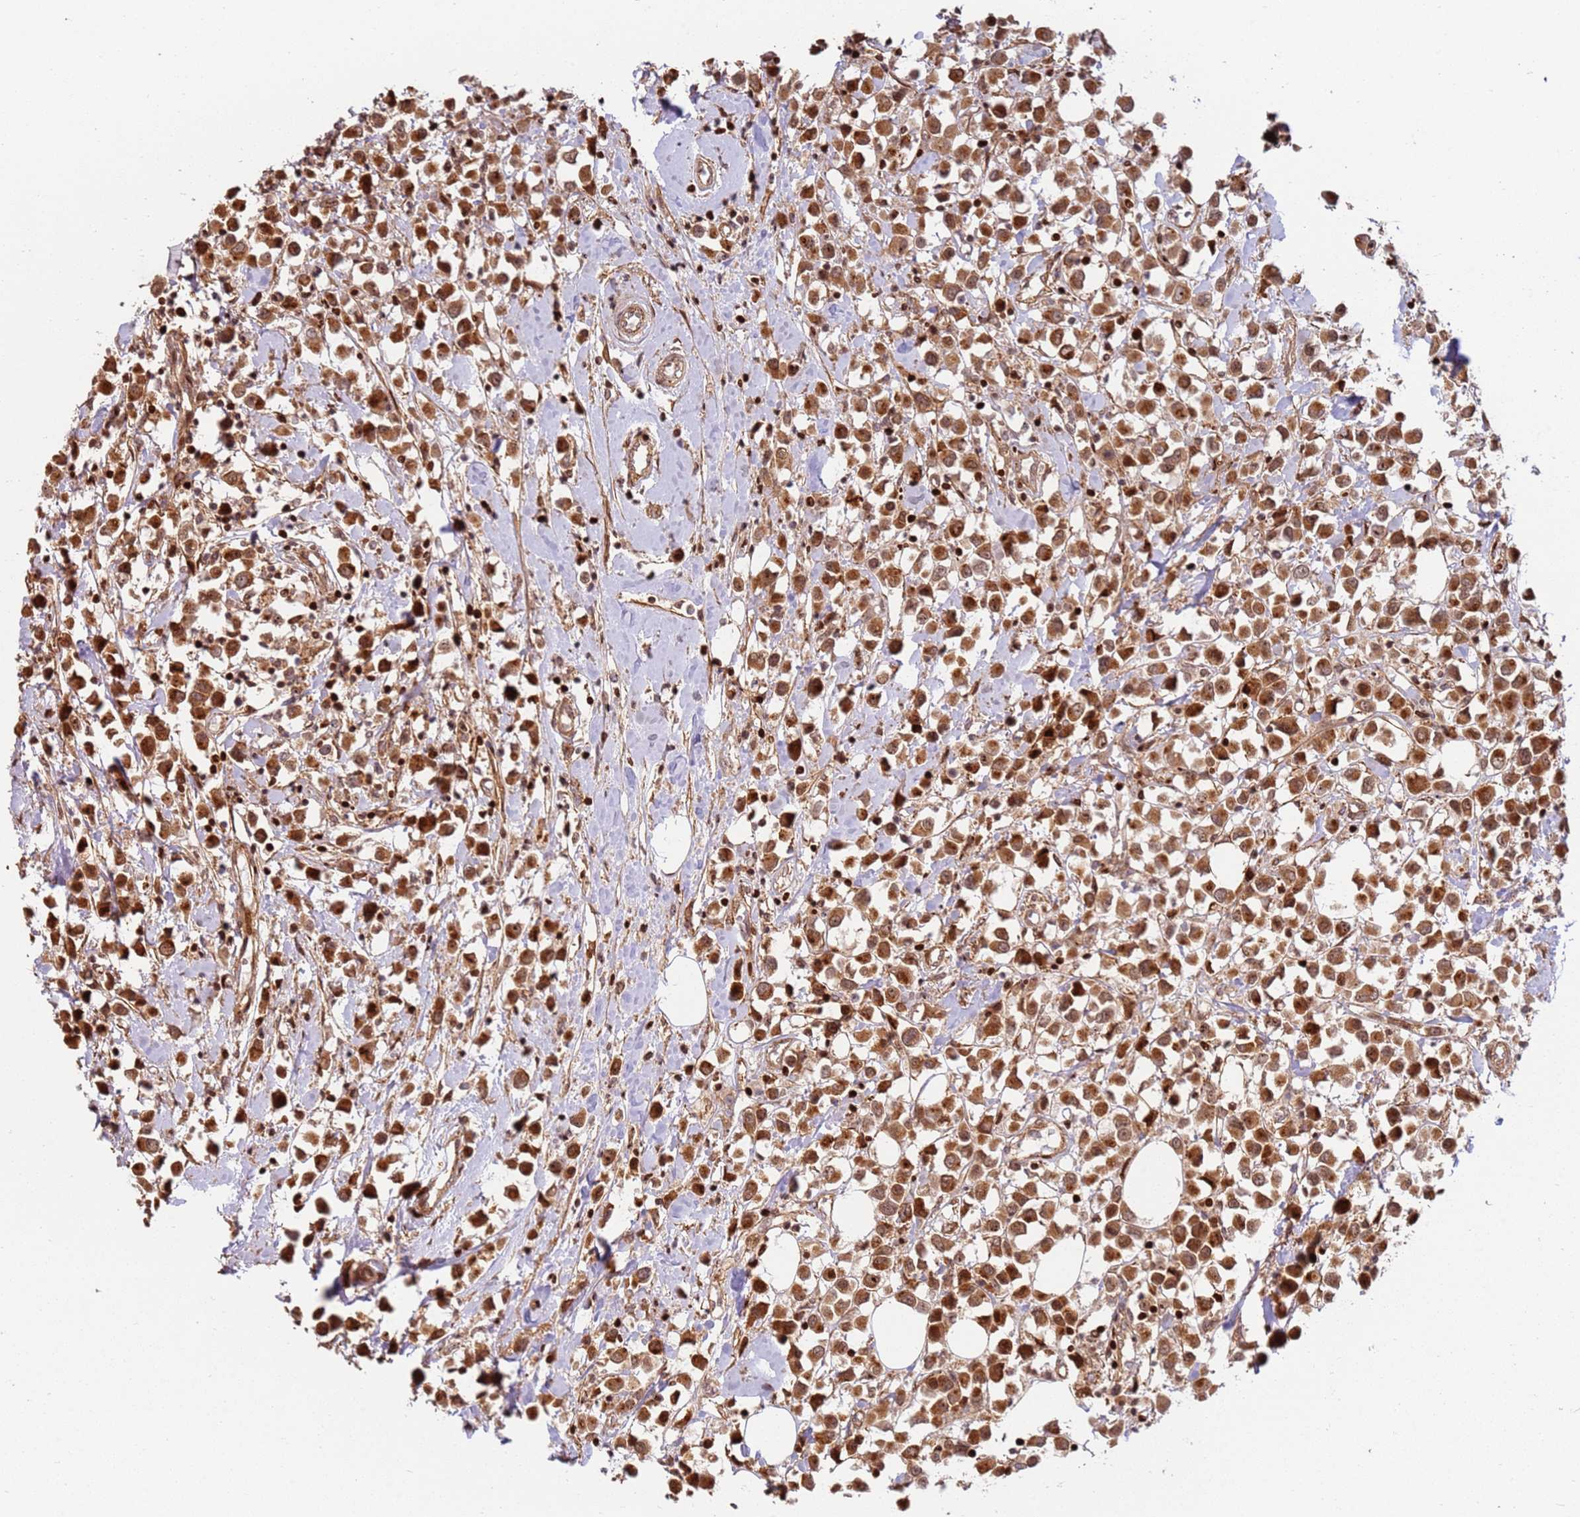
{"staining": {"intensity": "strong", "quantity": ">75%", "location": "cytoplasmic/membranous,nuclear"}, "tissue": "breast cancer", "cell_type": "Tumor cells", "image_type": "cancer", "snomed": [{"axis": "morphology", "description": "Duct carcinoma"}, {"axis": "topography", "description": "Breast"}], "caption": "Infiltrating ductal carcinoma (breast) tissue demonstrates strong cytoplasmic/membranous and nuclear expression in about >75% of tumor cells Ihc stains the protein in brown and the nuclei are stained blue.", "gene": "TMEM233", "patient": {"sex": "female", "age": 61}}